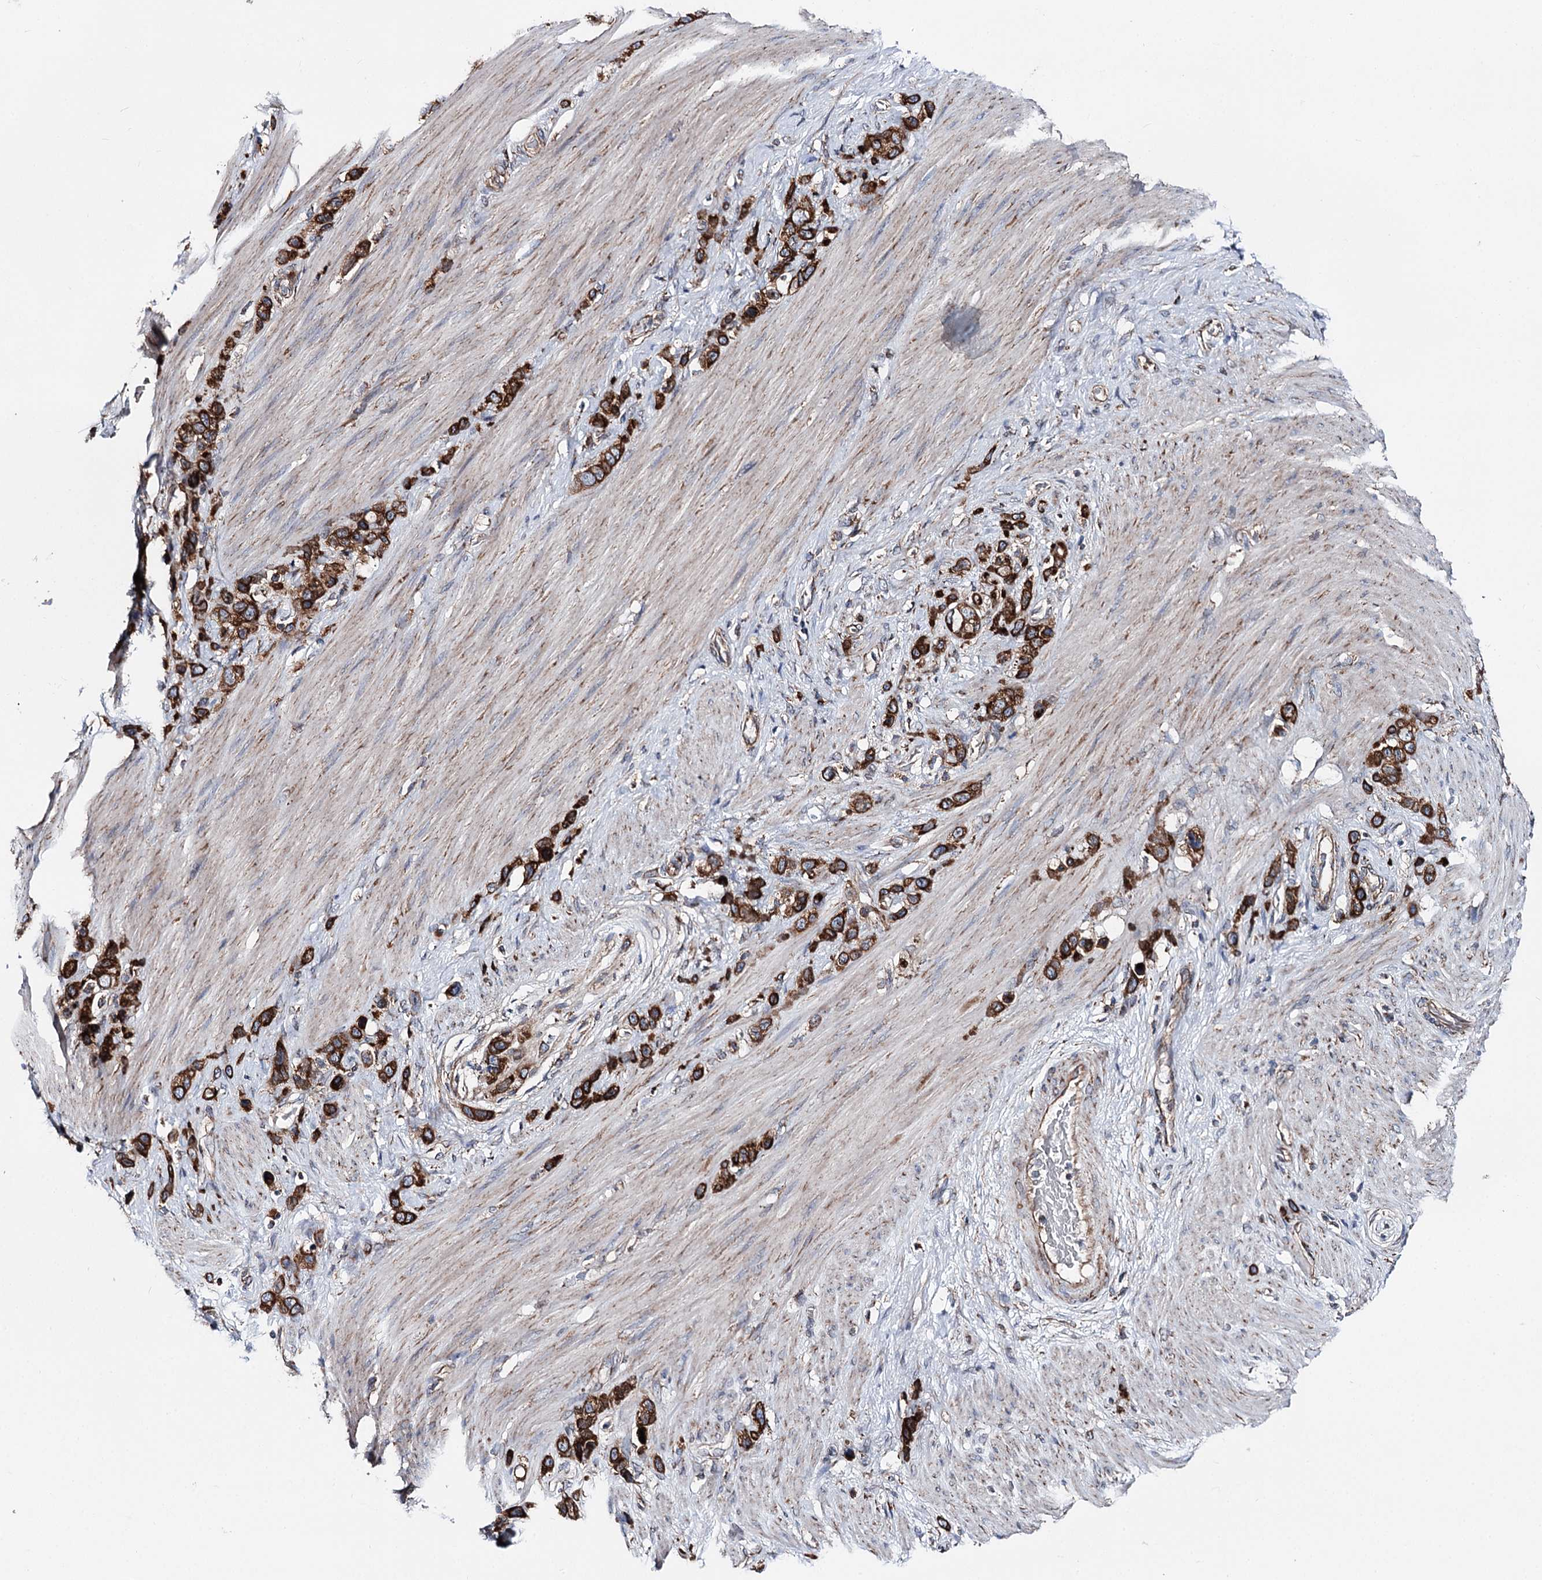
{"staining": {"intensity": "strong", "quantity": ">75%", "location": "cytoplasmic/membranous"}, "tissue": "stomach cancer", "cell_type": "Tumor cells", "image_type": "cancer", "snomed": [{"axis": "morphology", "description": "Adenocarcinoma, NOS"}, {"axis": "morphology", "description": "Adenocarcinoma, High grade"}, {"axis": "topography", "description": "Stomach, upper"}, {"axis": "topography", "description": "Stomach, lower"}], "caption": "DAB immunohistochemical staining of adenocarcinoma (stomach) demonstrates strong cytoplasmic/membranous protein expression in about >75% of tumor cells. The staining was performed using DAB to visualize the protein expression in brown, while the nuclei were stained in blue with hematoxylin (Magnification: 20x).", "gene": "MSANTD2", "patient": {"sex": "female", "age": 65}}